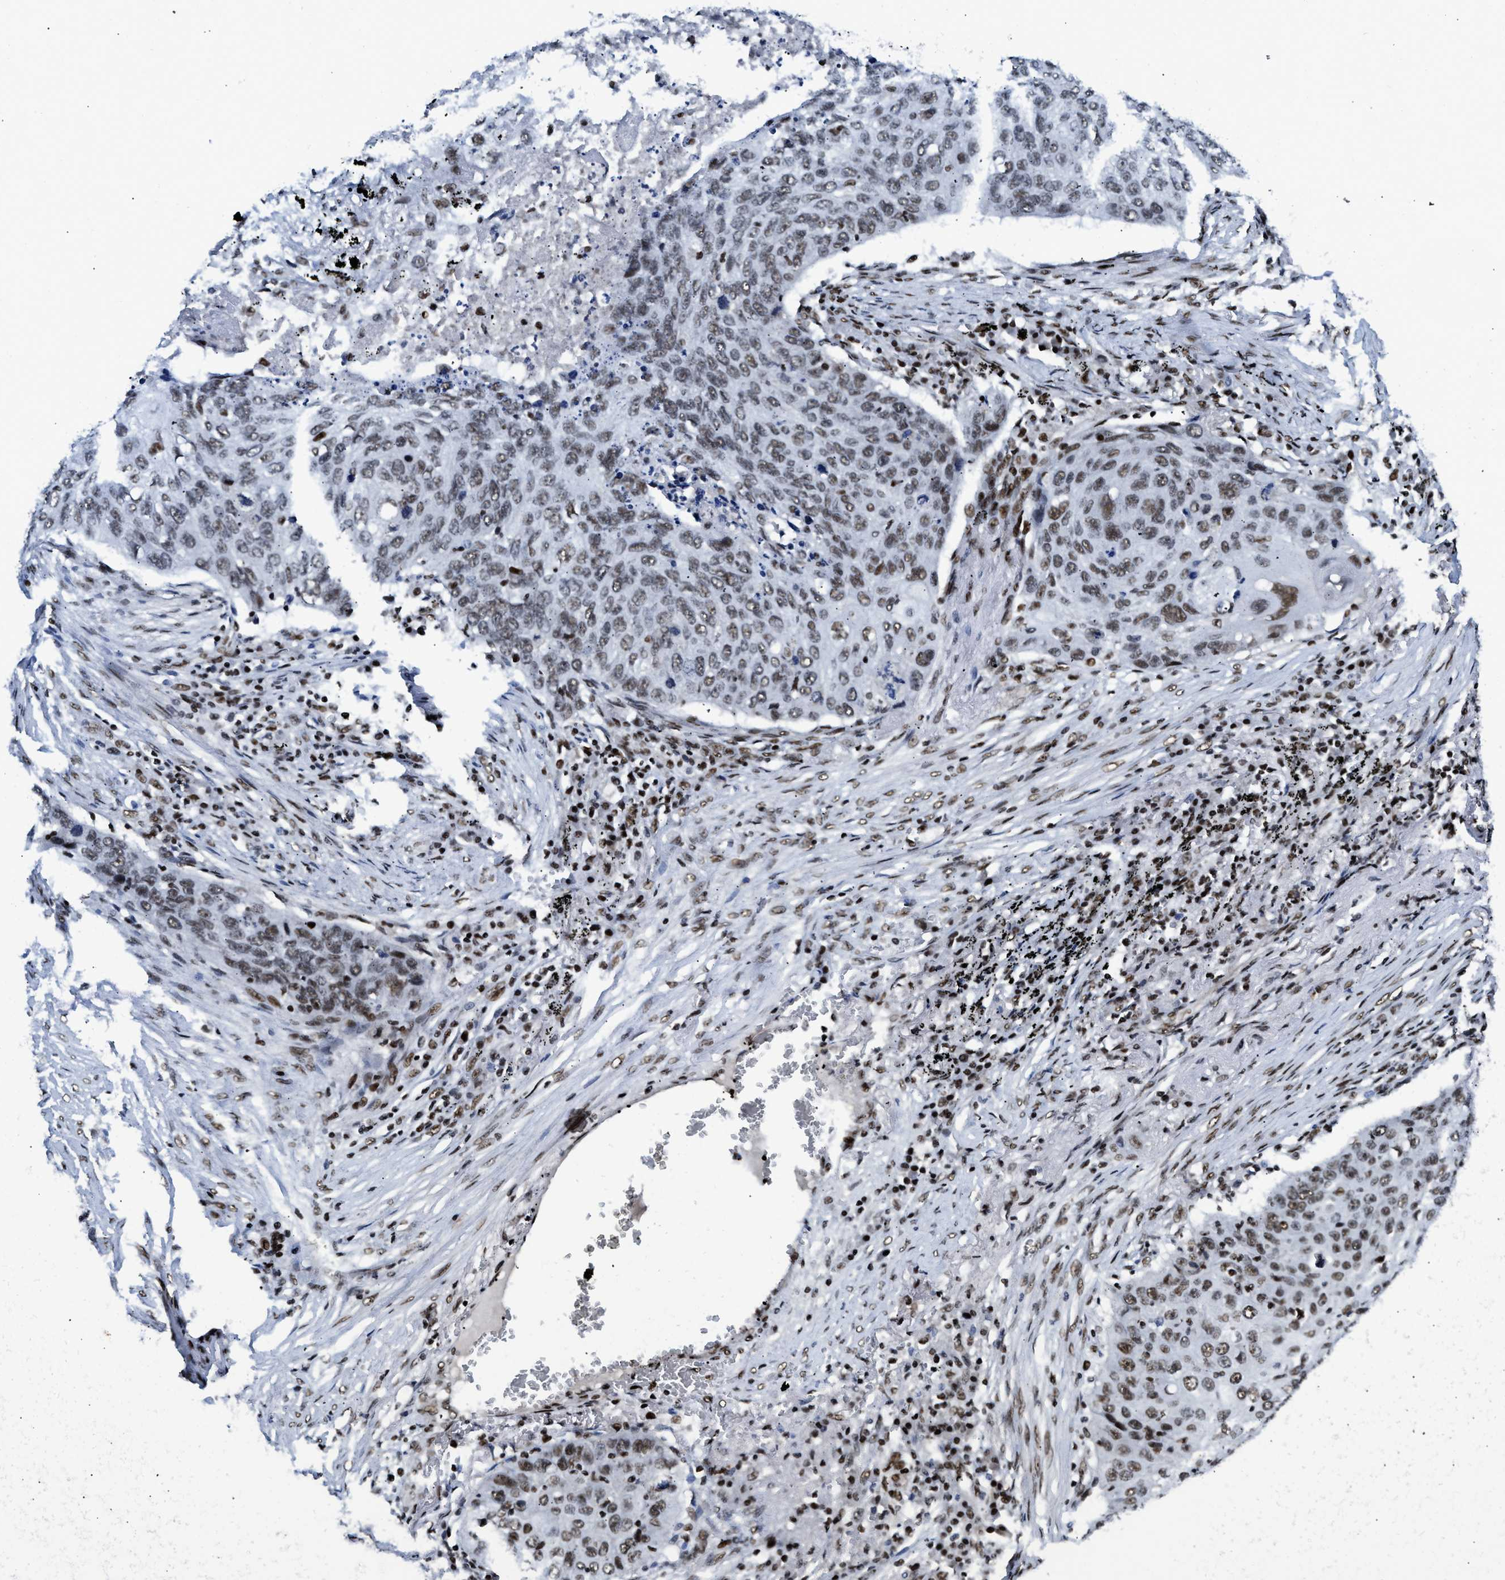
{"staining": {"intensity": "moderate", "quantity": ">75%", "location": "nuclear"}, "tissue": "lung cancer", "cell_type": "Tumor cells", "image_type": "cancer", "snomed": [{"axis": "morphology", "description": "Squamous cell carcinoma, NOS"}, {"axis": "topography", "description": "Lung"}], "caption": "The immunohistochemical stain shows moderate nuclear staining in tumor cells of lung cancer (squamous cell carcinoma) tissue.", "gene": "SCAF4", "patient": {"sex": "female", "age": 63}}